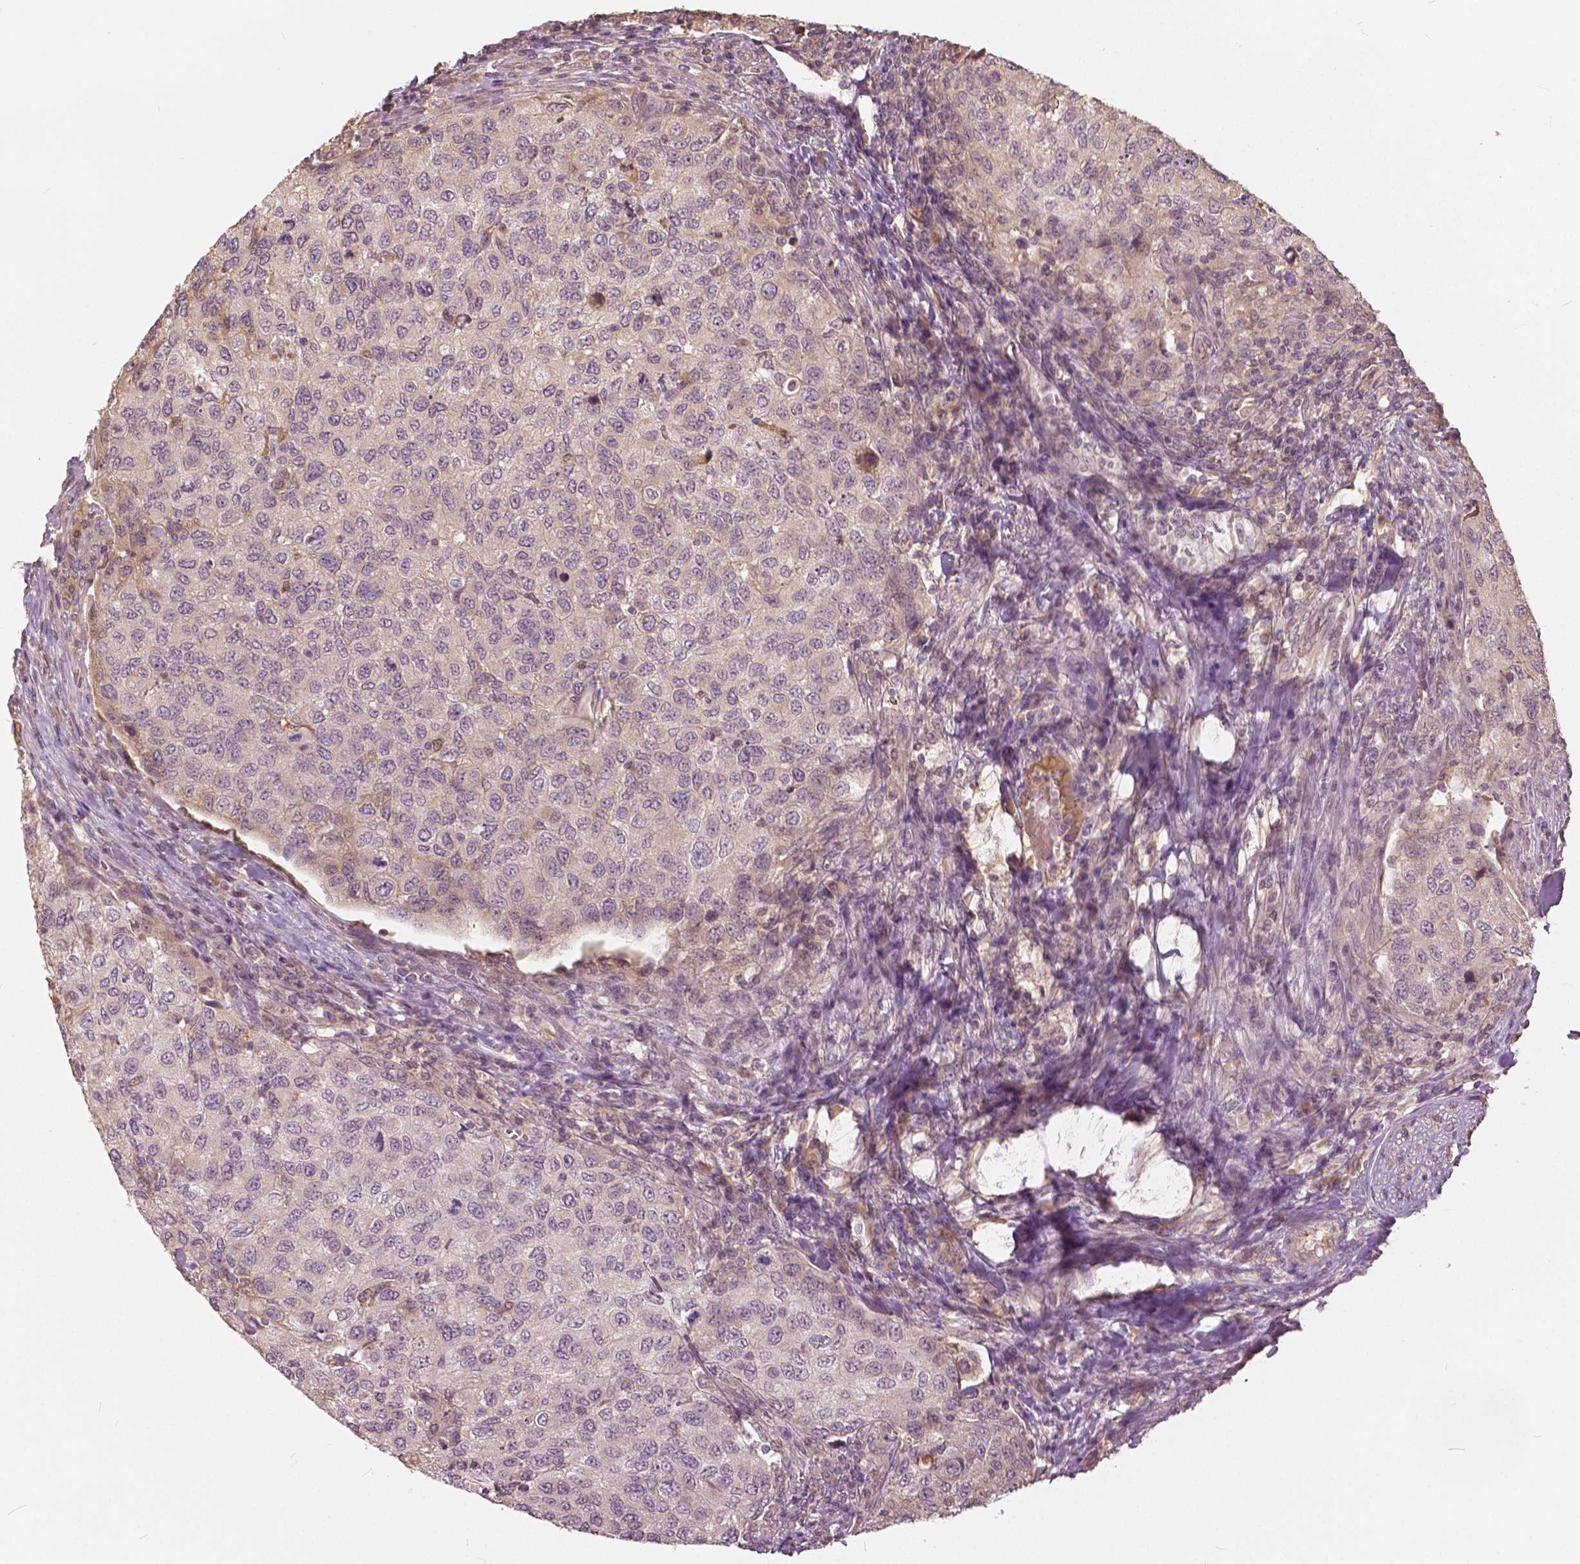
{"staining": {"intensity": "negative", "quantity": "none", "location": "none"}, "tissue": "urothelial cancer", "cell_type": "Tumor cells", "image_type": "cancer", "snomed": [{"axis": "morphology", "description": "Urothelial carcinoma, High grade"}, {"axis": "topography", "description": "Urinary bladder"}], "caption": "Tumor cells are negative for protein expression in human high-grade urothelial carcinoma. (Immunohistochemistry (ihc), brightfield microscopy, high magnification).", "gene": "ANGPTL4", "patient": {"sex": "female", "age": 78}}